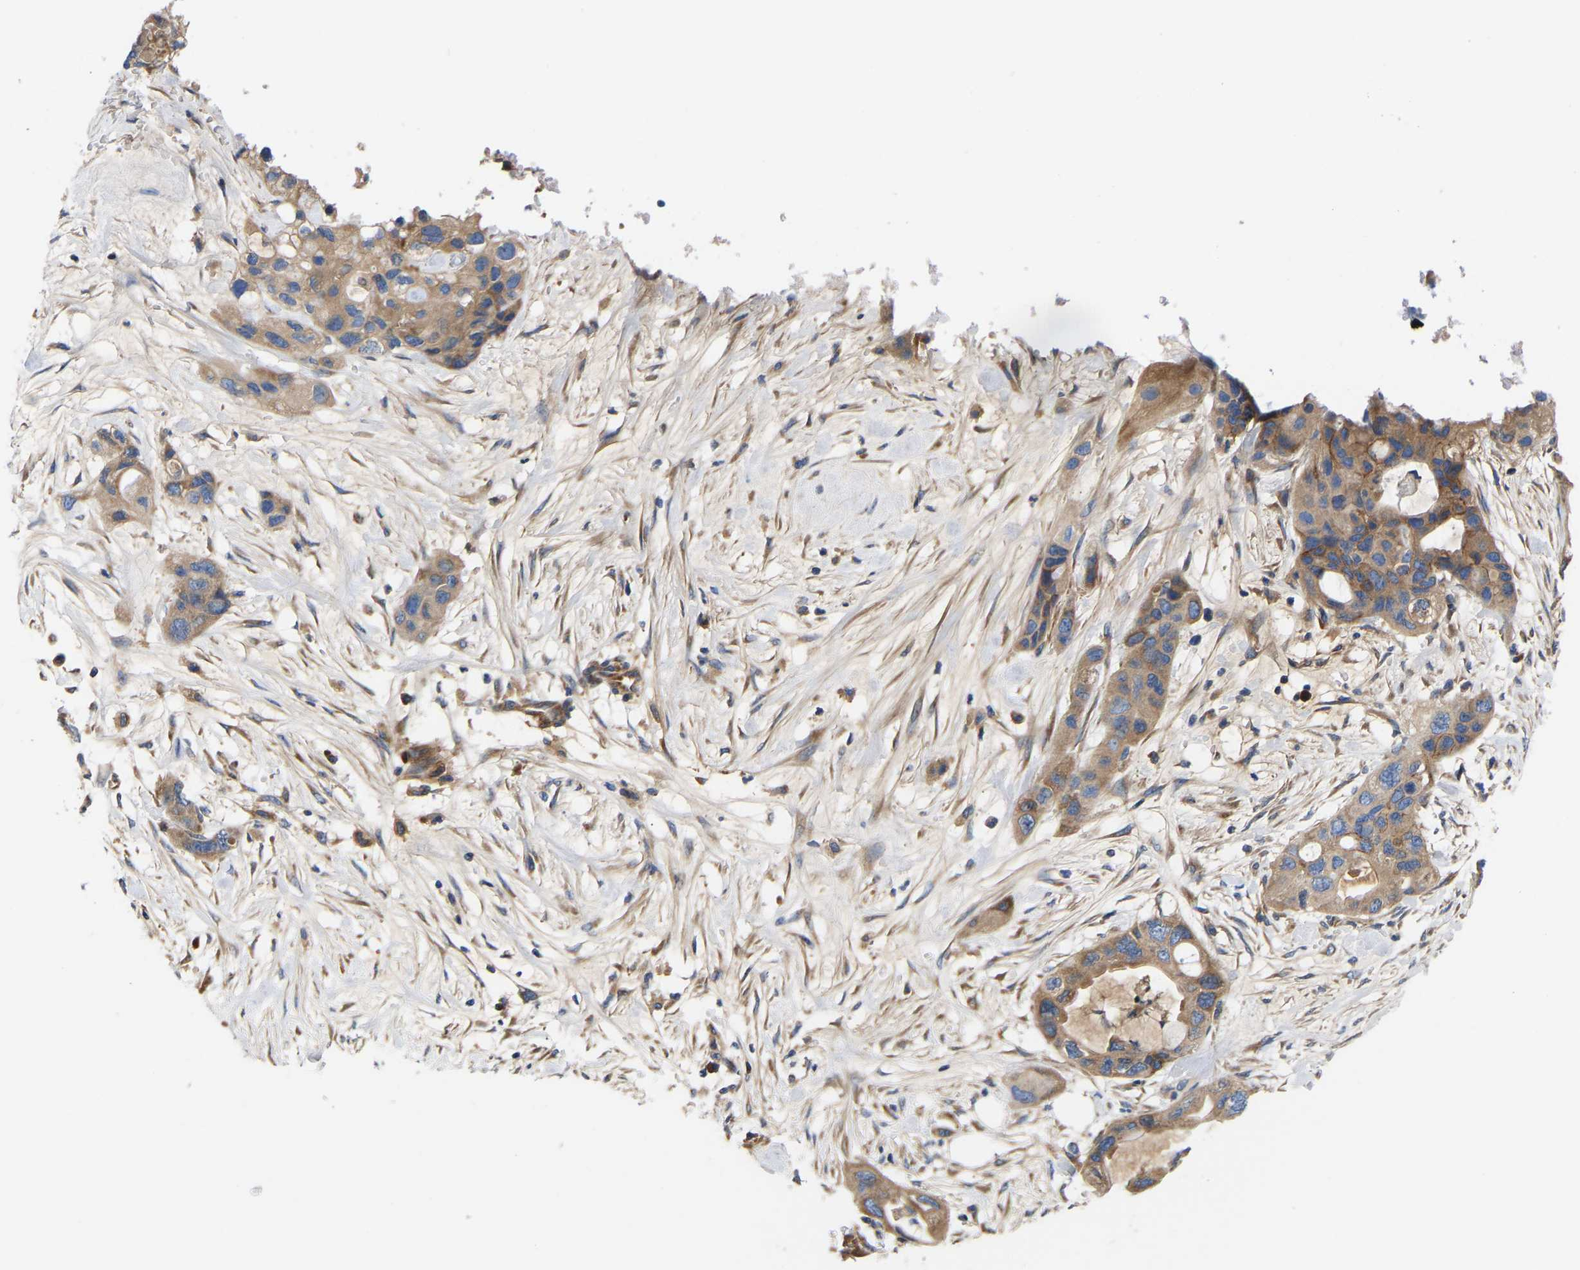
{"staining": {"intensity": "moderate", "quantity": ">75%", "location": "cytoplasmic/membranous"}, "tissue": "pancreatic cancer", "cell_type": "Tumor cells", "image_type": "cancer", "snomed": [{"axis": "morphology", "description": "Adenocarcinoma, NOS"}, {"axis": "topography", "description": "Pancreas"}], "caption": "There is medium levels of moderate cytoplasmic/membranous positivity in tumor cells of pancreatic cancer (adenocarcinoma), as demonstrated by immunohistochemical staining (brown color).", "gene": "AIMP2", "patient": {"sex": "female", "age": 71}}